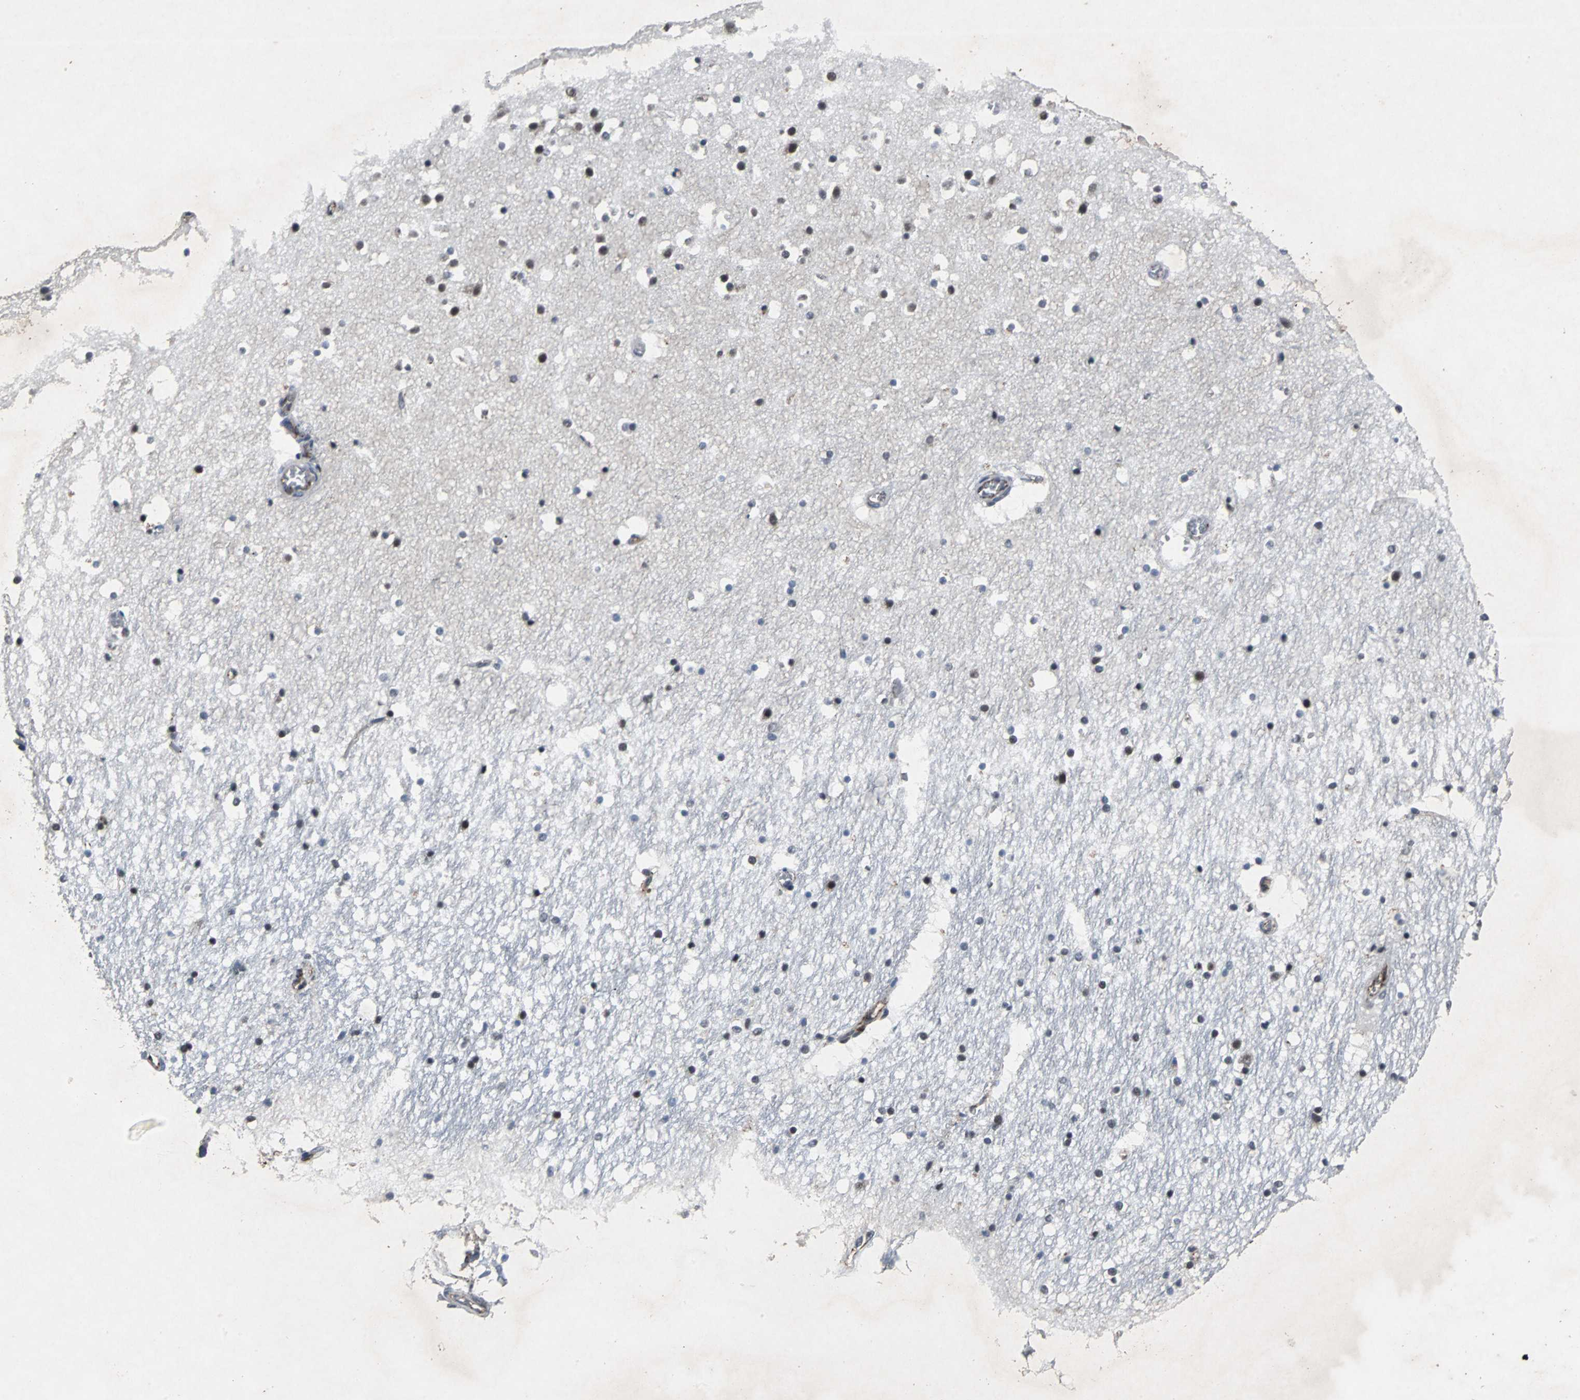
{"staining": {"intensity": "negative", "quantity": "none", "location": "none"}, "tissue": "hippocampus", "cell_type": "Glial cells", "image_type": "normal", "snomed": [{"axis": "morphology", "description": "Normal tissue, NOS"}, {"axis": "topography", "description": "Hippocampus"}], "caption": "Histopathology image shows no significant protein expression in glial cells of benign hippocampus. The staining is performed using DAB brown chromogen with nuclei counter-stained in using hematoxylin.", "gene": "LSR", "patient": {"sex": "male", "age": 45}}